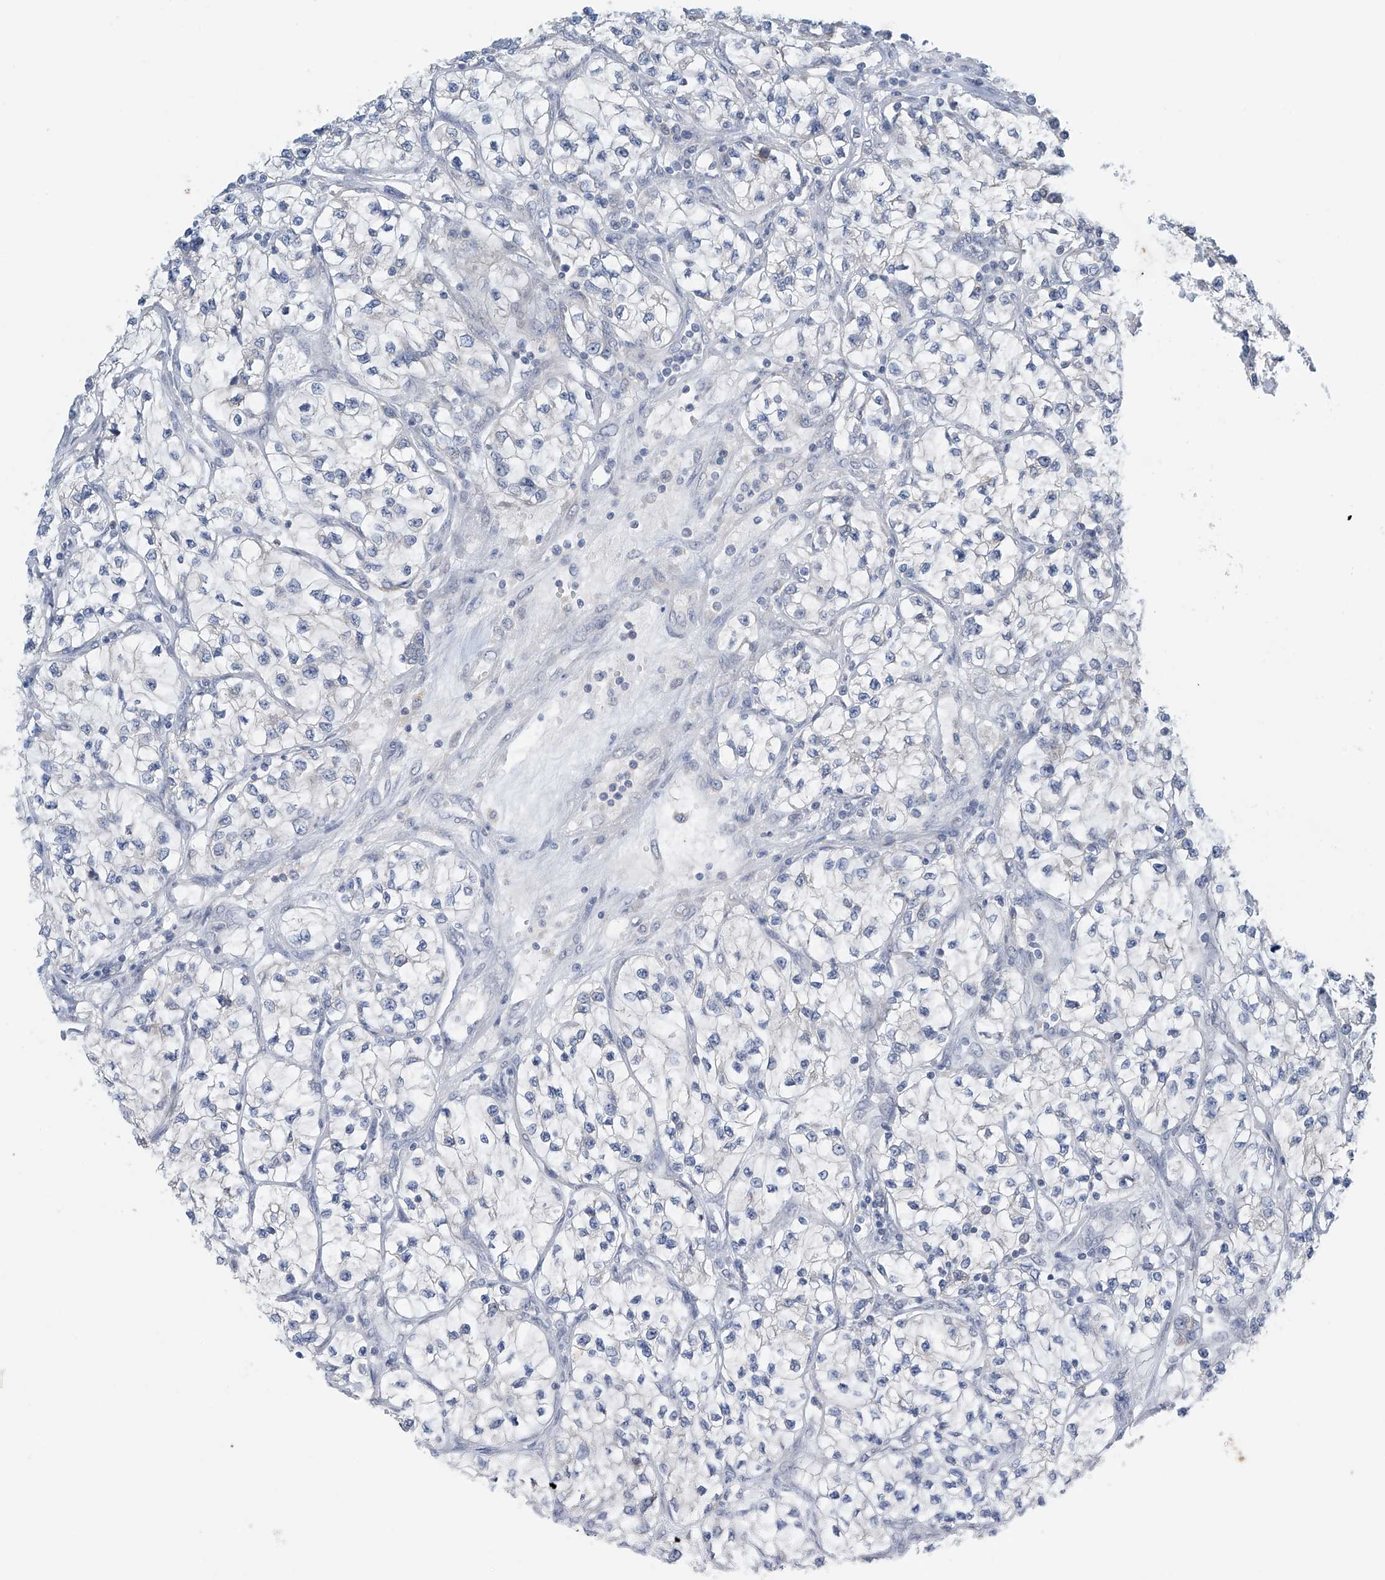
{"staining": {"intensity": "negative", "quantity": "none", "location": "none"}, "tissue": "renal cancer", "cell_type": "Tumor cells", "image_type": "cancer", "snomed": [{"axis": "morphology", "description": "Adenocarcinoma, NOS"}, {"axis": "topography", "description": "Kidney"}], "caption": "An IHC photomicrograph of renal cancer is shown. There is no staining in tumor cells of renal cancer. Brightfield microscopy of IHC stained with DAB (brown) and hematoxylin (blue), captured at high magnification.", "gene": "APLF", "patient": {"sex": "female", "age": 57}}